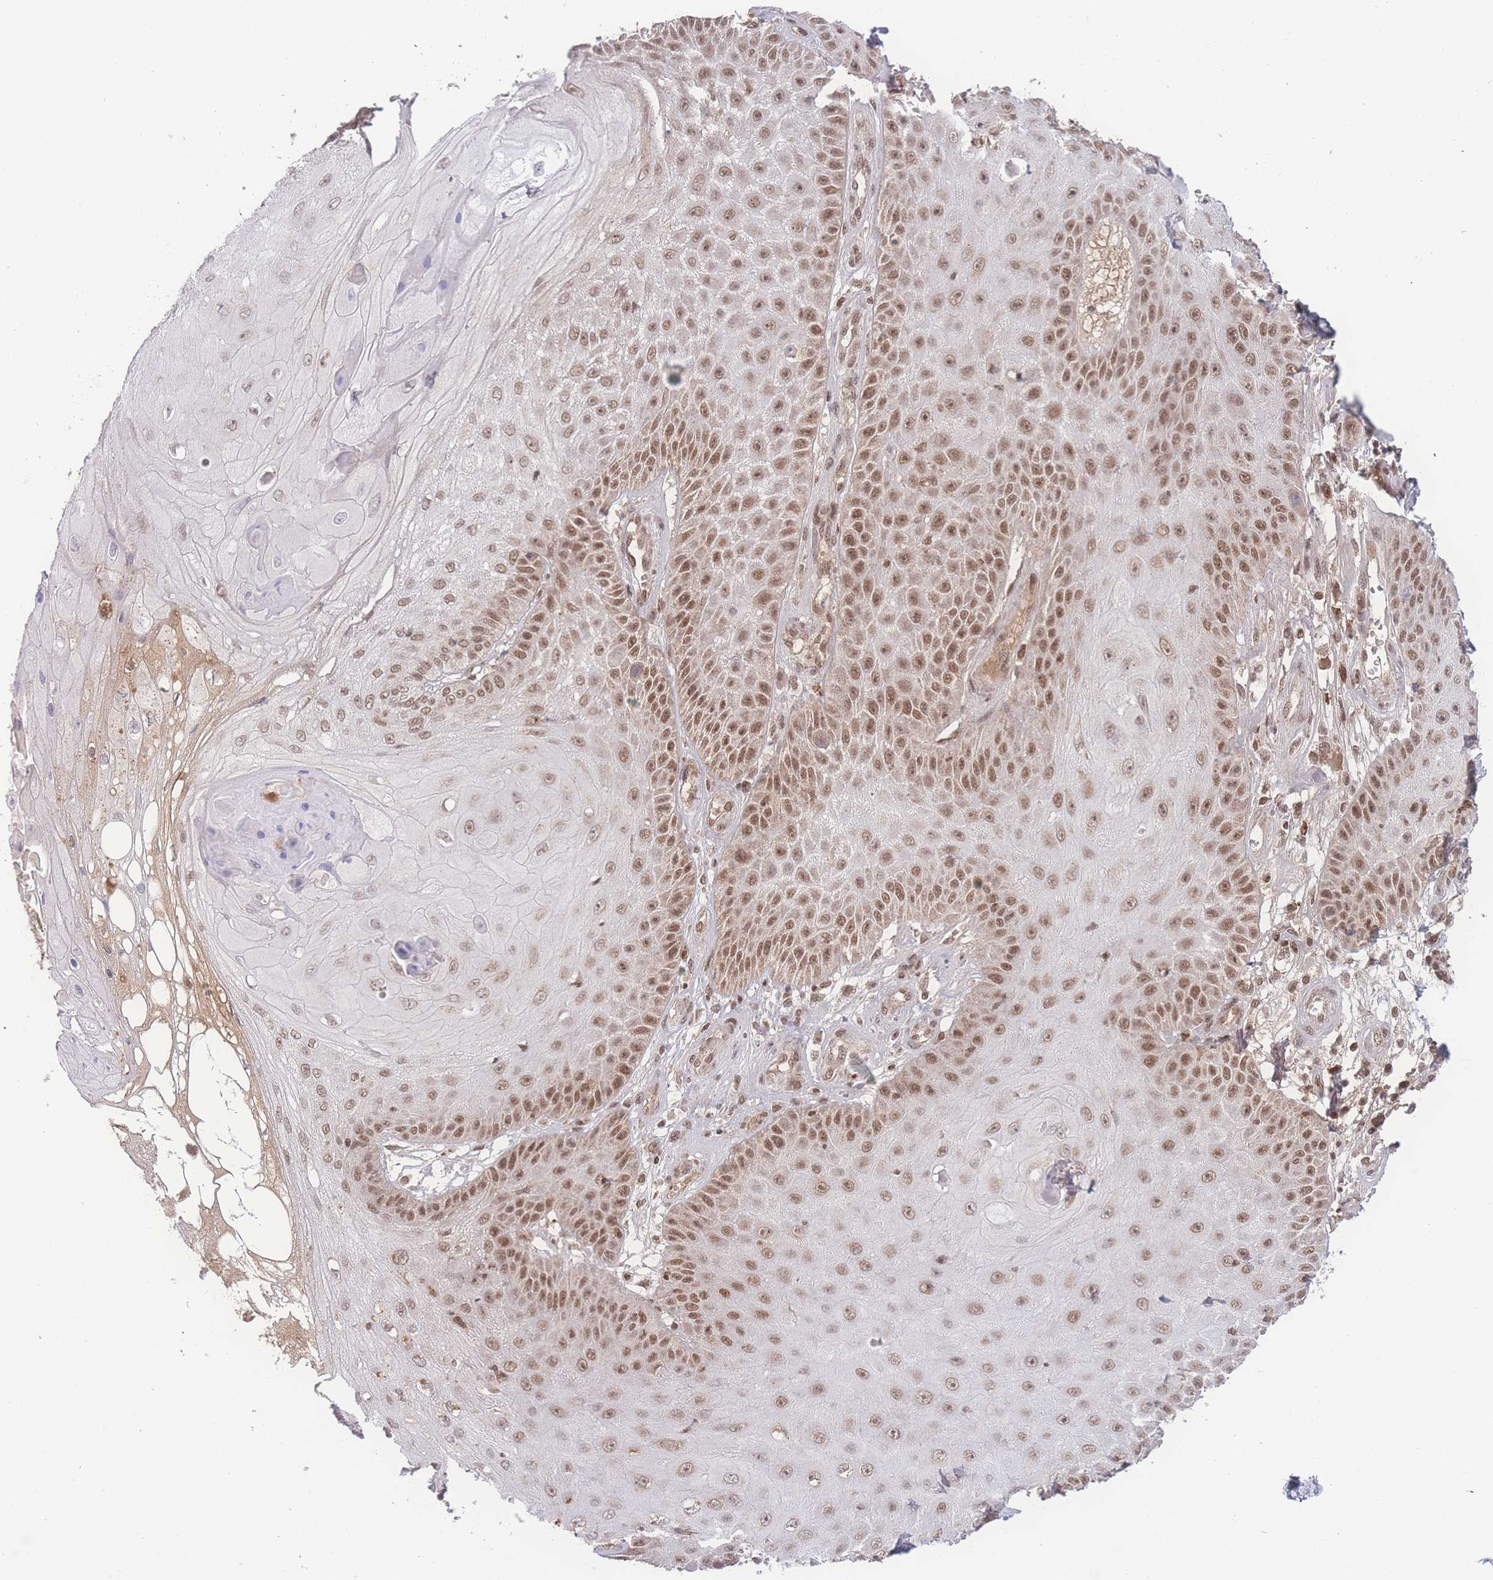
{"staining": {"intensity": "strong", "quantity": ">75%", "location": "nuclear"}, "tissue": "skin cancer", "cell_type": "Tumor cells", "image_type": "cancer", "snomed": [{"axis": "morphology", "description": "Squamous cell carcinoma, NOS"}, {"axis": "topography", "description": "Skin"}], "caption": "Tumor cells show high levels of strong nuclear expression in about >75% of cells in skin squamous cell carcinoma.", "gene": "RAVER1", "patient": {"sex": "male", "age": 70}}